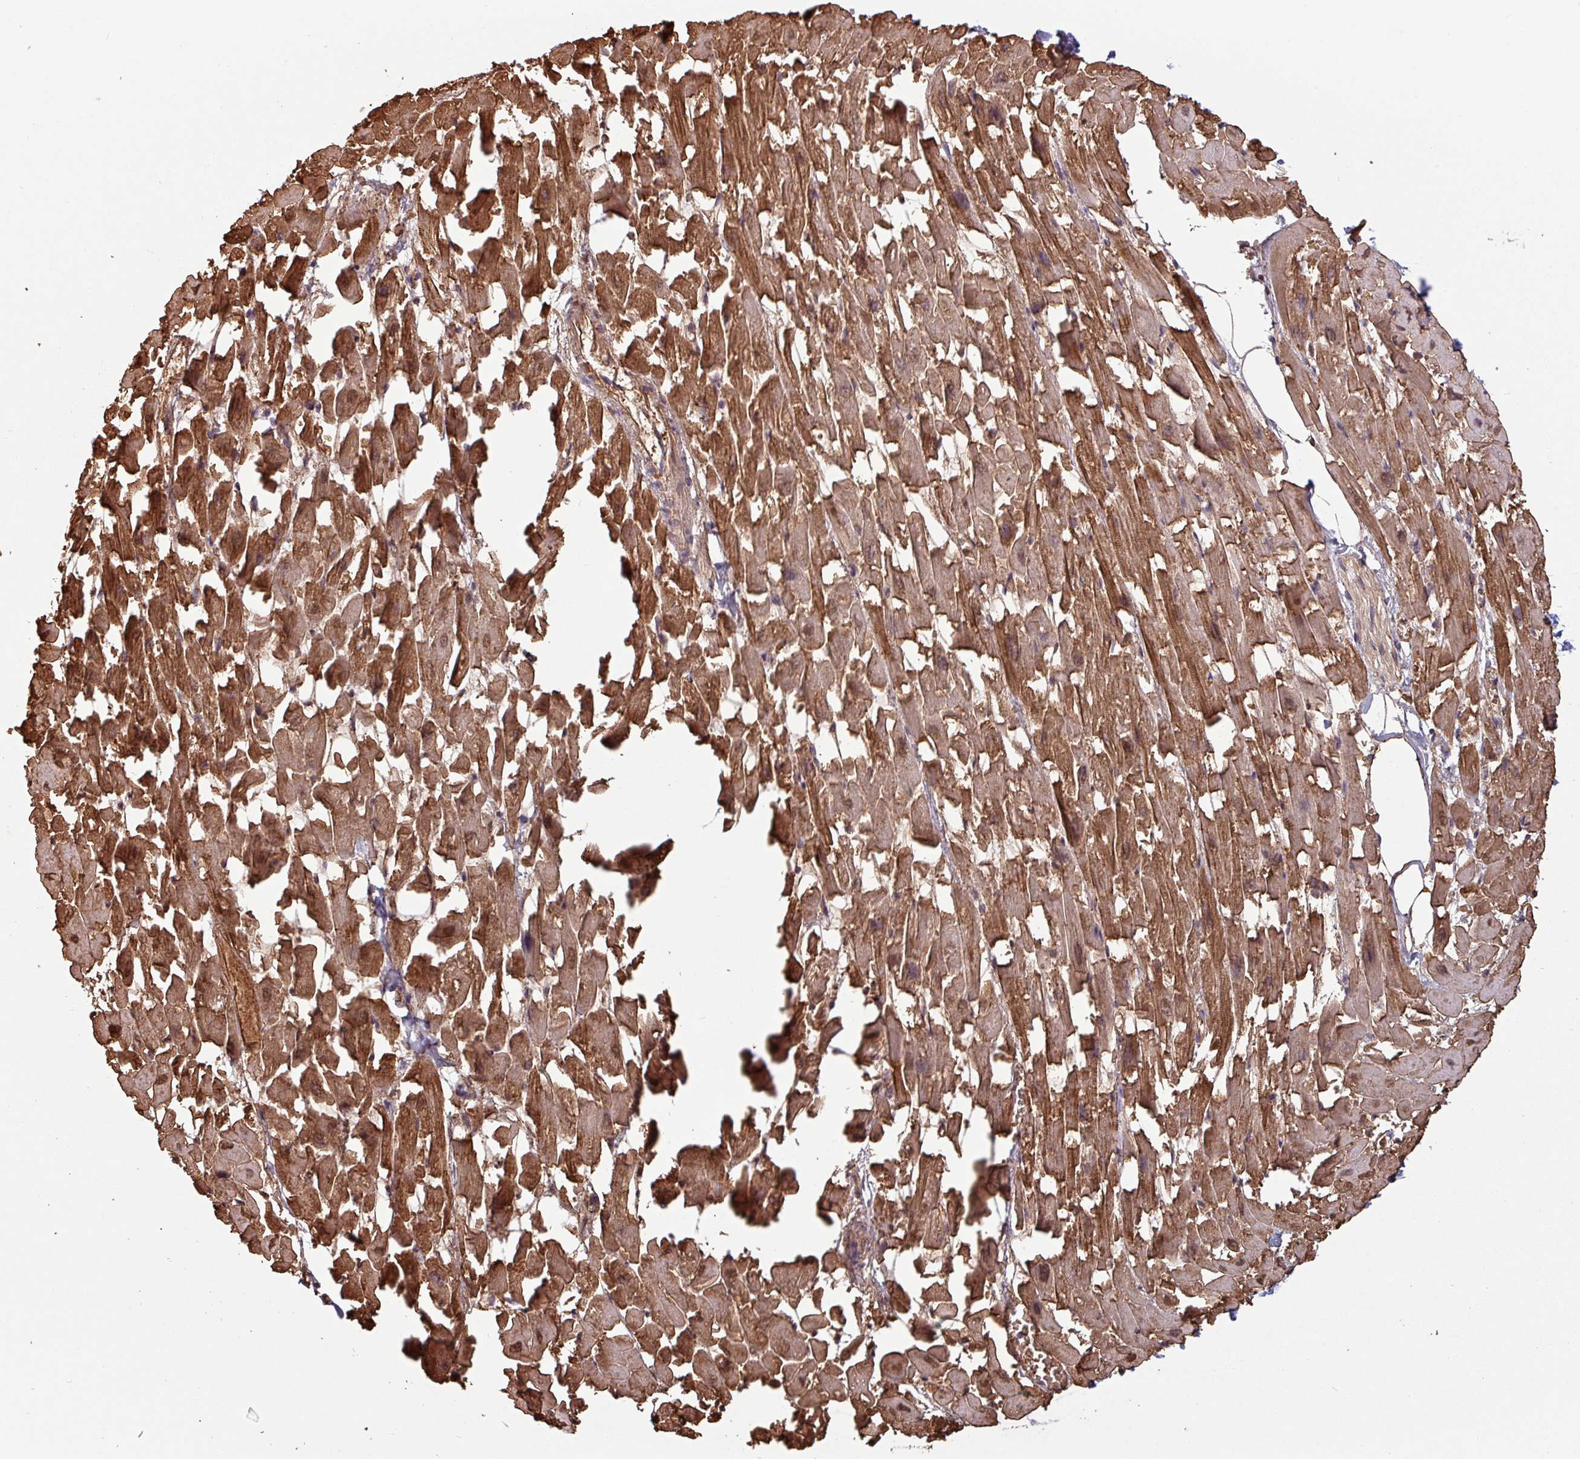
{"staining": {"intensity": "strong", "quantity": "25%-75%", "location": "cytoplasmic/membranous"}, "tissue": "heart muscle", "cell_type": "Cardiomyocytes", "image_type": "normal", "snomed": [{"axis": "morphology", "description": "Normal tissue, NOS"}, {"axis": "topography", "description": "Heart"}], "caption": "IHC (DAB (3,3'-diaminobenzidine)) staining of unremarkable human heart muscle shows strong cytoplasmic/membranous protein positivity in about 25%-75% of cardiomyocytes. The staining was performed using DAB (3,3'-diaminobenzidine) to visualize the protein expression in brown, while the nuclei were stained in blue with hematoxylin (Magnification: 20x).", "gene": "RBM4B", "patient": {"sex": "female", "age": 64}}